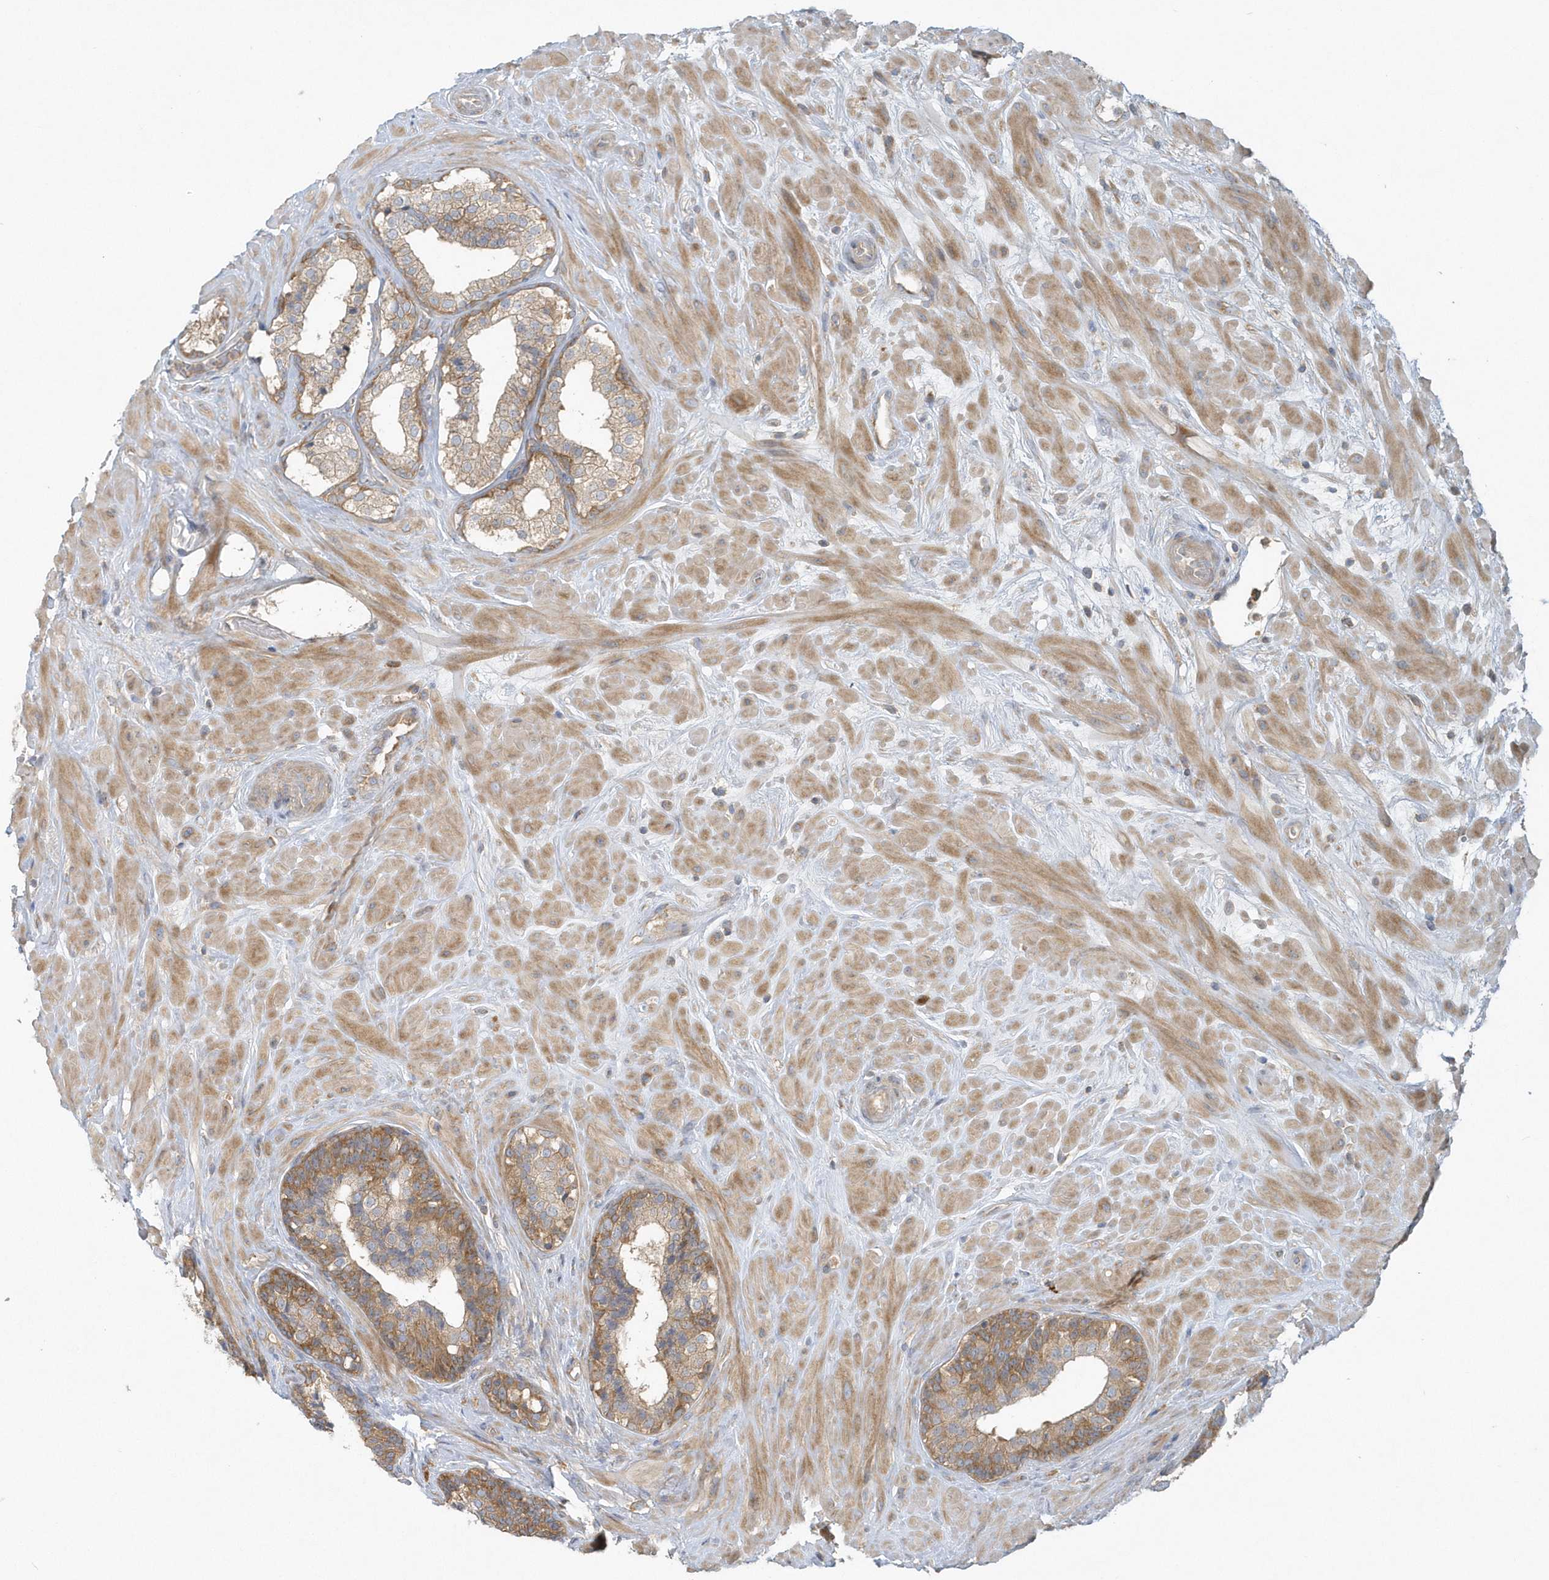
{"staining": {"intensity": "moderate", "quantity": "25%-75%", "location": "cytoplasmic/membranous"}, "tissue": "prostate cancer", "cell_type": "Tumor cells", "image_type": "cancer", "snomed": [{"axis": "morphology", "description": "Adenocarcinoma, High grade"}, {"axis": "topography", "description": "Prostate"}], "caption": "IHC of human prostate cancer (adenocarcinoma (high-grade)) displays medium levels of moderate cytoplasmic/membranous staining in approximately 25%-75% of tumor cells.", "gene": "CNOT10", "patient": {"sex": "male", "age": 56}}